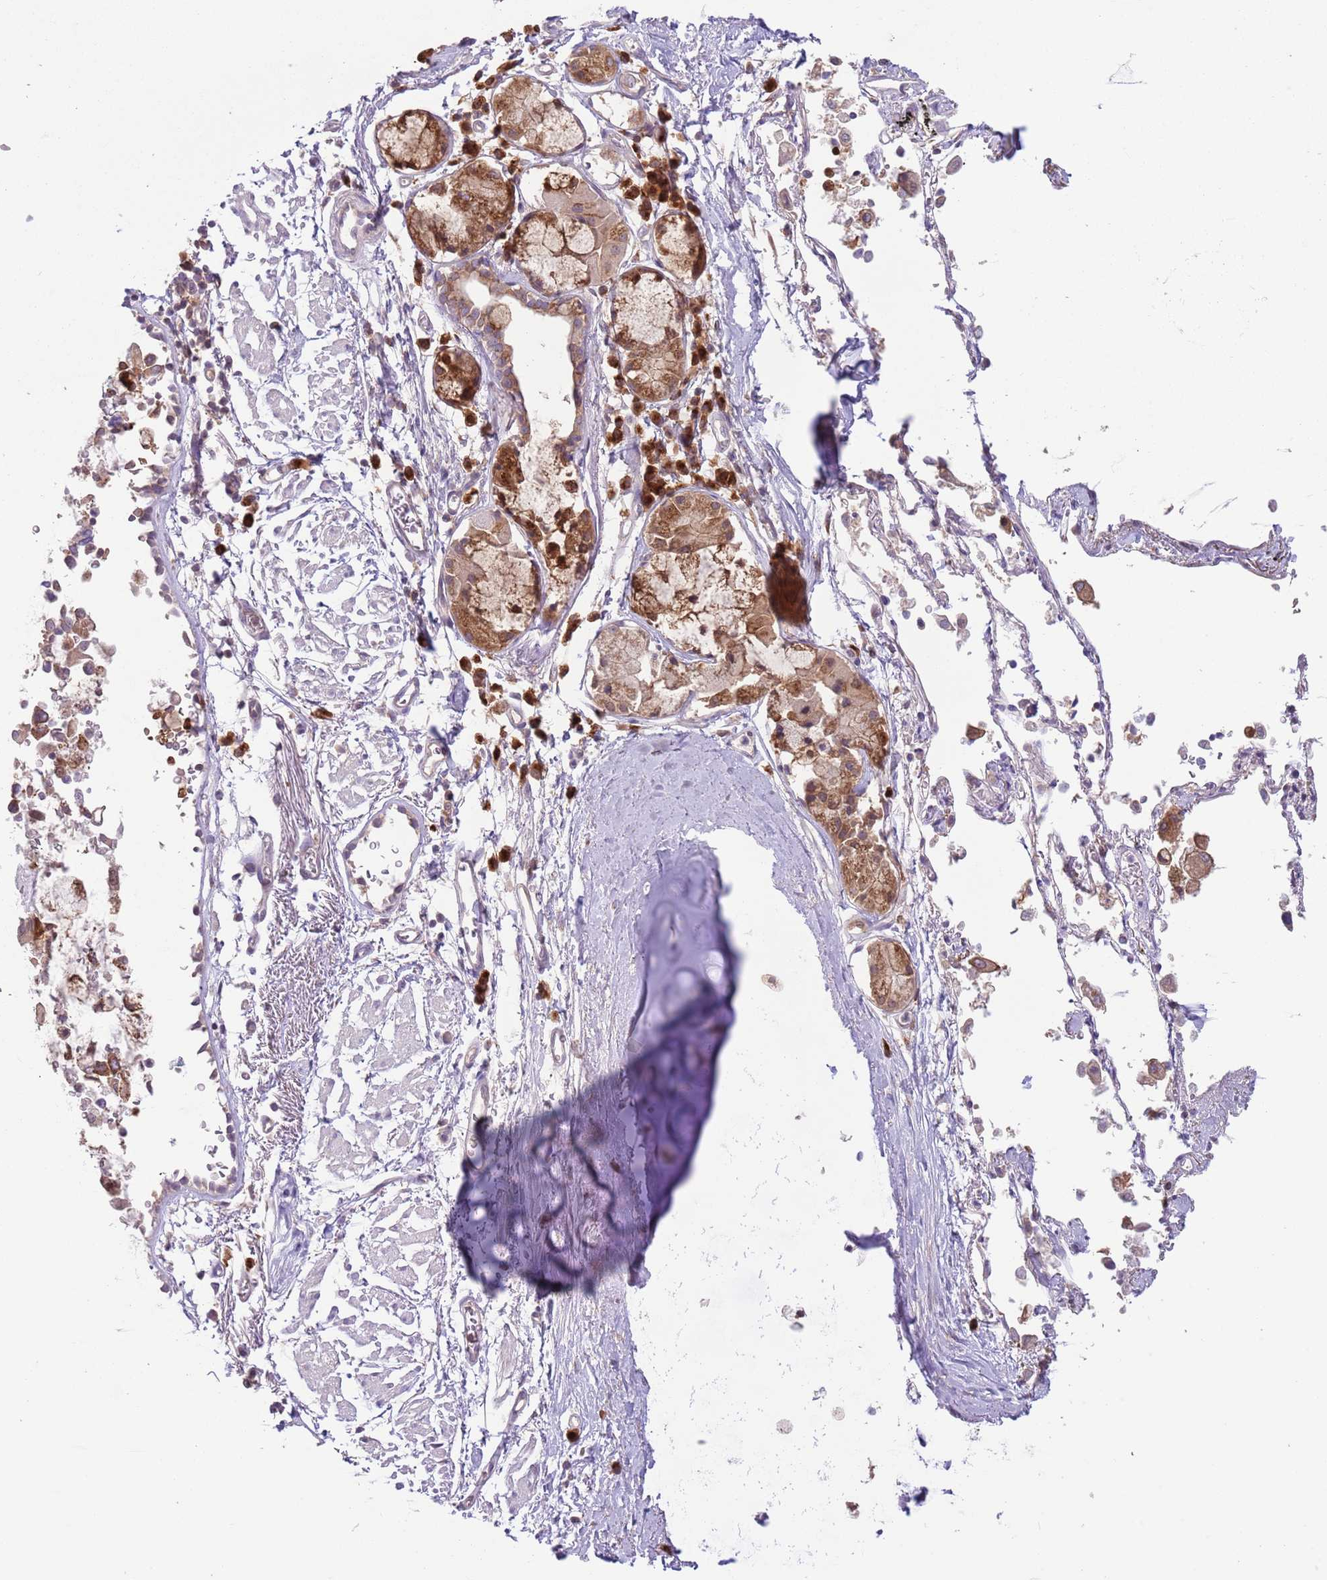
{"staining": {"intensity": "moderate", "quantity": "<25%", "location": "cytoplasmic/membranous,nuclear"}, "tissue": "soft tissue", "cell_type": "Chondrocytes", "image_type": "normal", "snomed": [{"axis": "morphology", "description": "Normal tissue, NOS"}, {"axis": "topography", "description": "Cartilage tissue"}], "caption": "Immunohistochemical staining of normal human soft tissue demonstrates moderate cytoplasmic/membranous,nuclear protein positivity in about <25% of chondrocytes. Immunohistochemistry (ihc) stains the protein of interest in brown and the nuclei are stained blue.", "gene": "COPE", "patient": {"sex": "male", "age": 73}}